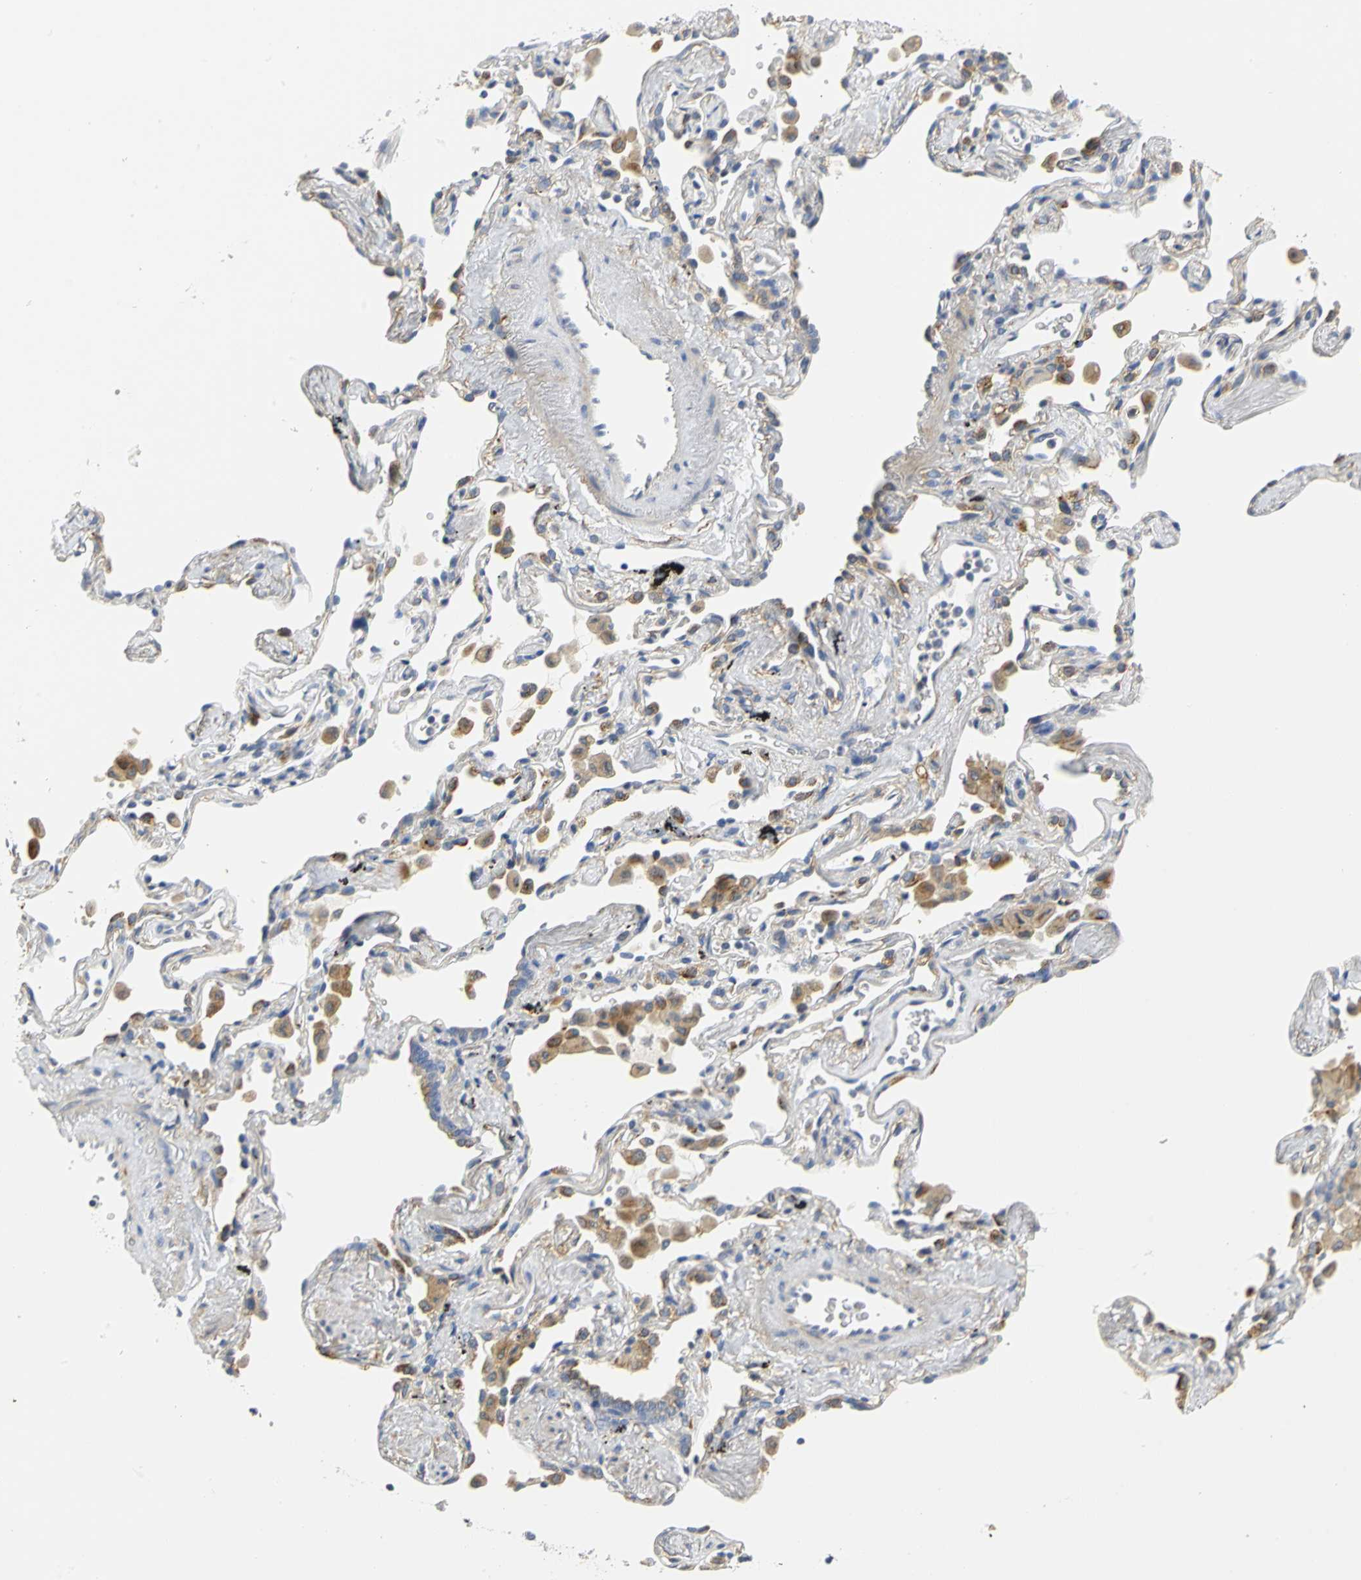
{"staining": {"intensity": "weak", "quantity": "25%-75%", "location": "cytoplasmic/membranous"}, "tissue": "lung cancer", "cell_type": "Tumor cells", "image_type": "cancer", "snomed": [{"axis": "morphology", "description": "Squamous cell carcinoma, NOS"}, {"axis": "topography", "description": "Lung"}], "caption": "Protein expression analysis of human lung cancer reveals weak cytoplasmic/membranous staining in approximately 25%-75% of tumor cells. The protein of interest is shown in brown color, while the nuclei are stained blue.", "gene": "GNRH2", "patient": {"sex": "female", "age": 67}}